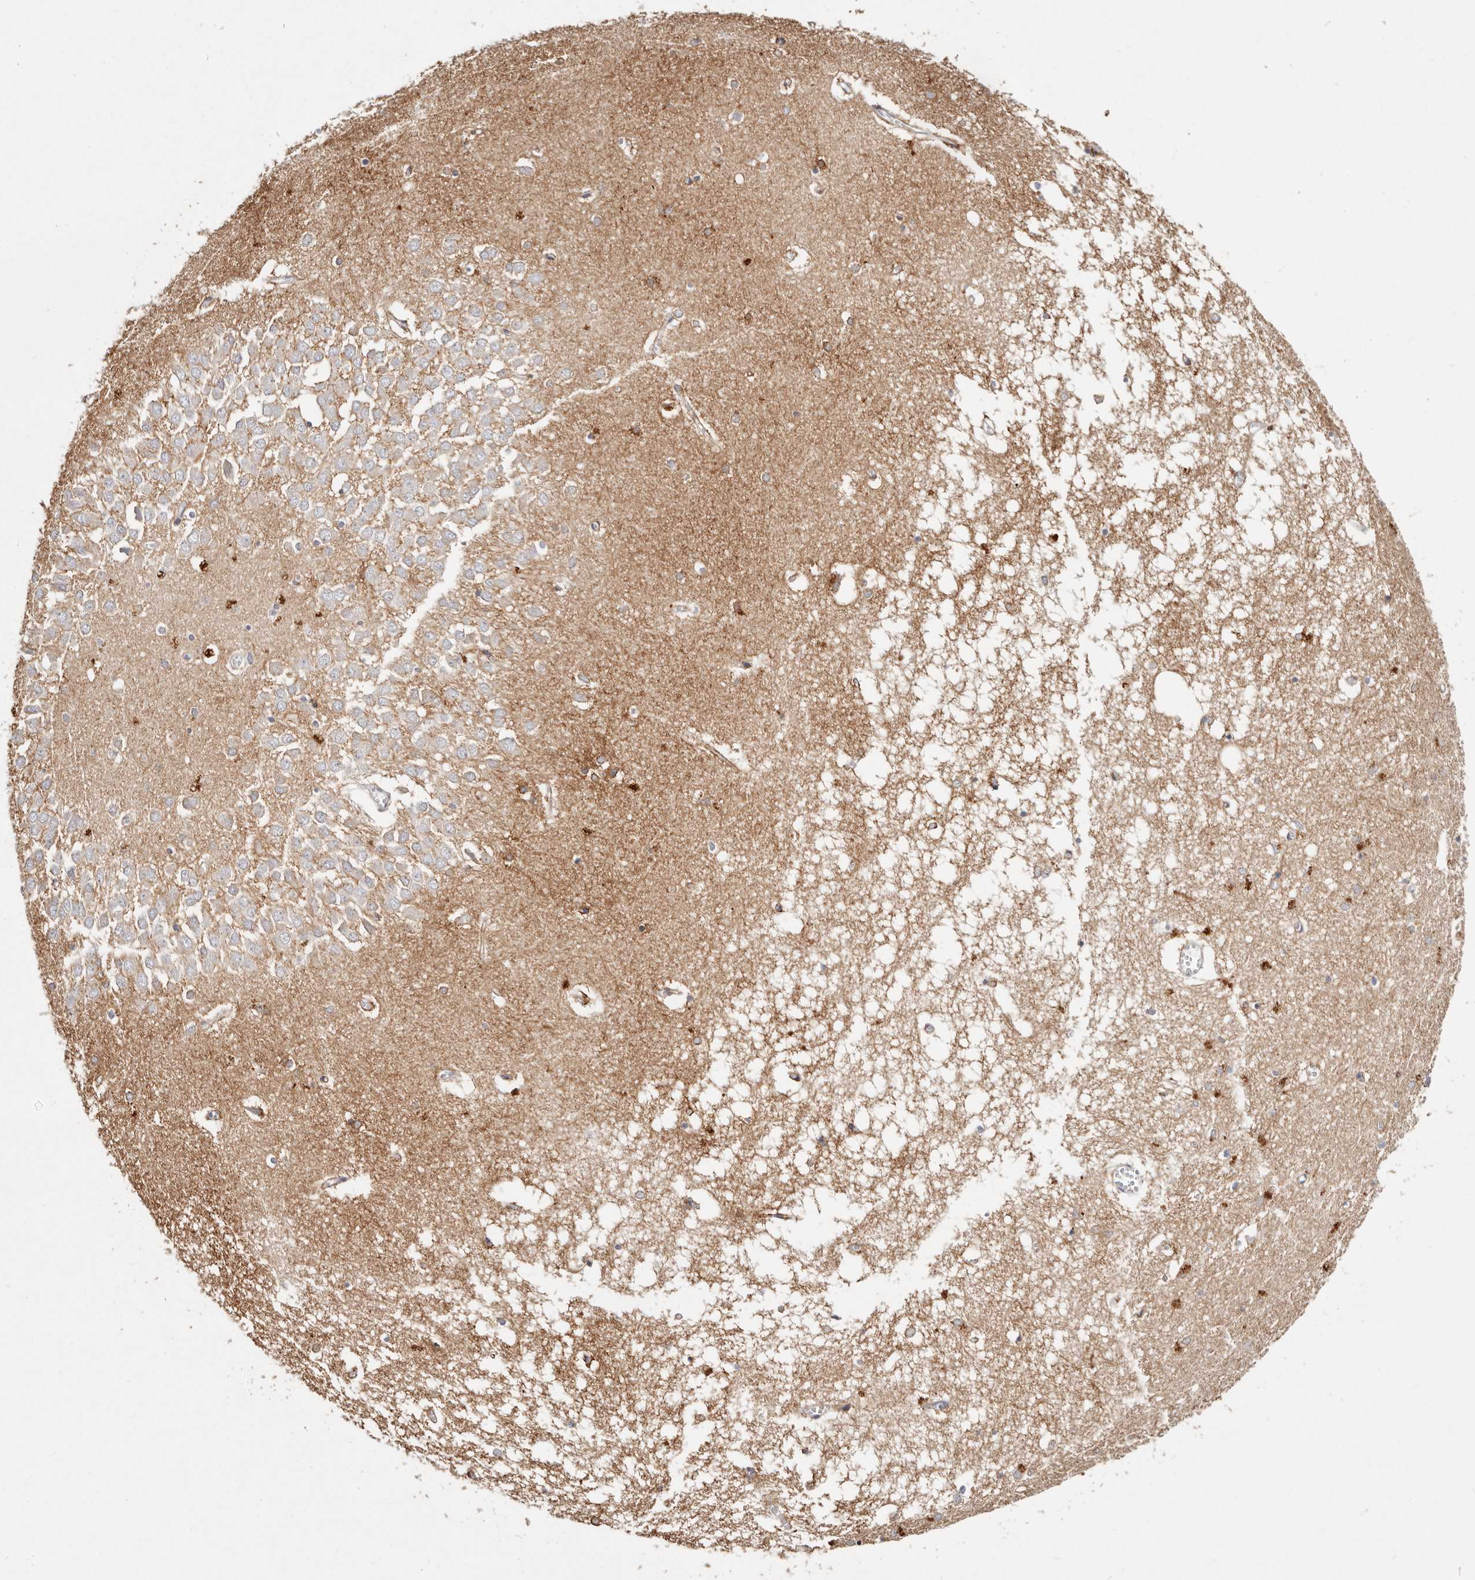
{"staining": {"intensity": "moderate", "quantity": "<25%", "location": "cytoplasmic/membranous"}, "tissue": "hippocampus", "cell_type": "Glial cells", "image_type": "normal", "snomed": [{"axis": "morphology", "description": "Normal tissue, NOS"}, {"axis": "topography", "description": "Hippocampus"}], "caption": "Human hippocampus stained with a brown dye exhibits moderate cytoplasmic/membranous positive expression in about <25% of glial cells.", "gene": "VIPAS39", "patient": {"sex": "male", "age": 70}}